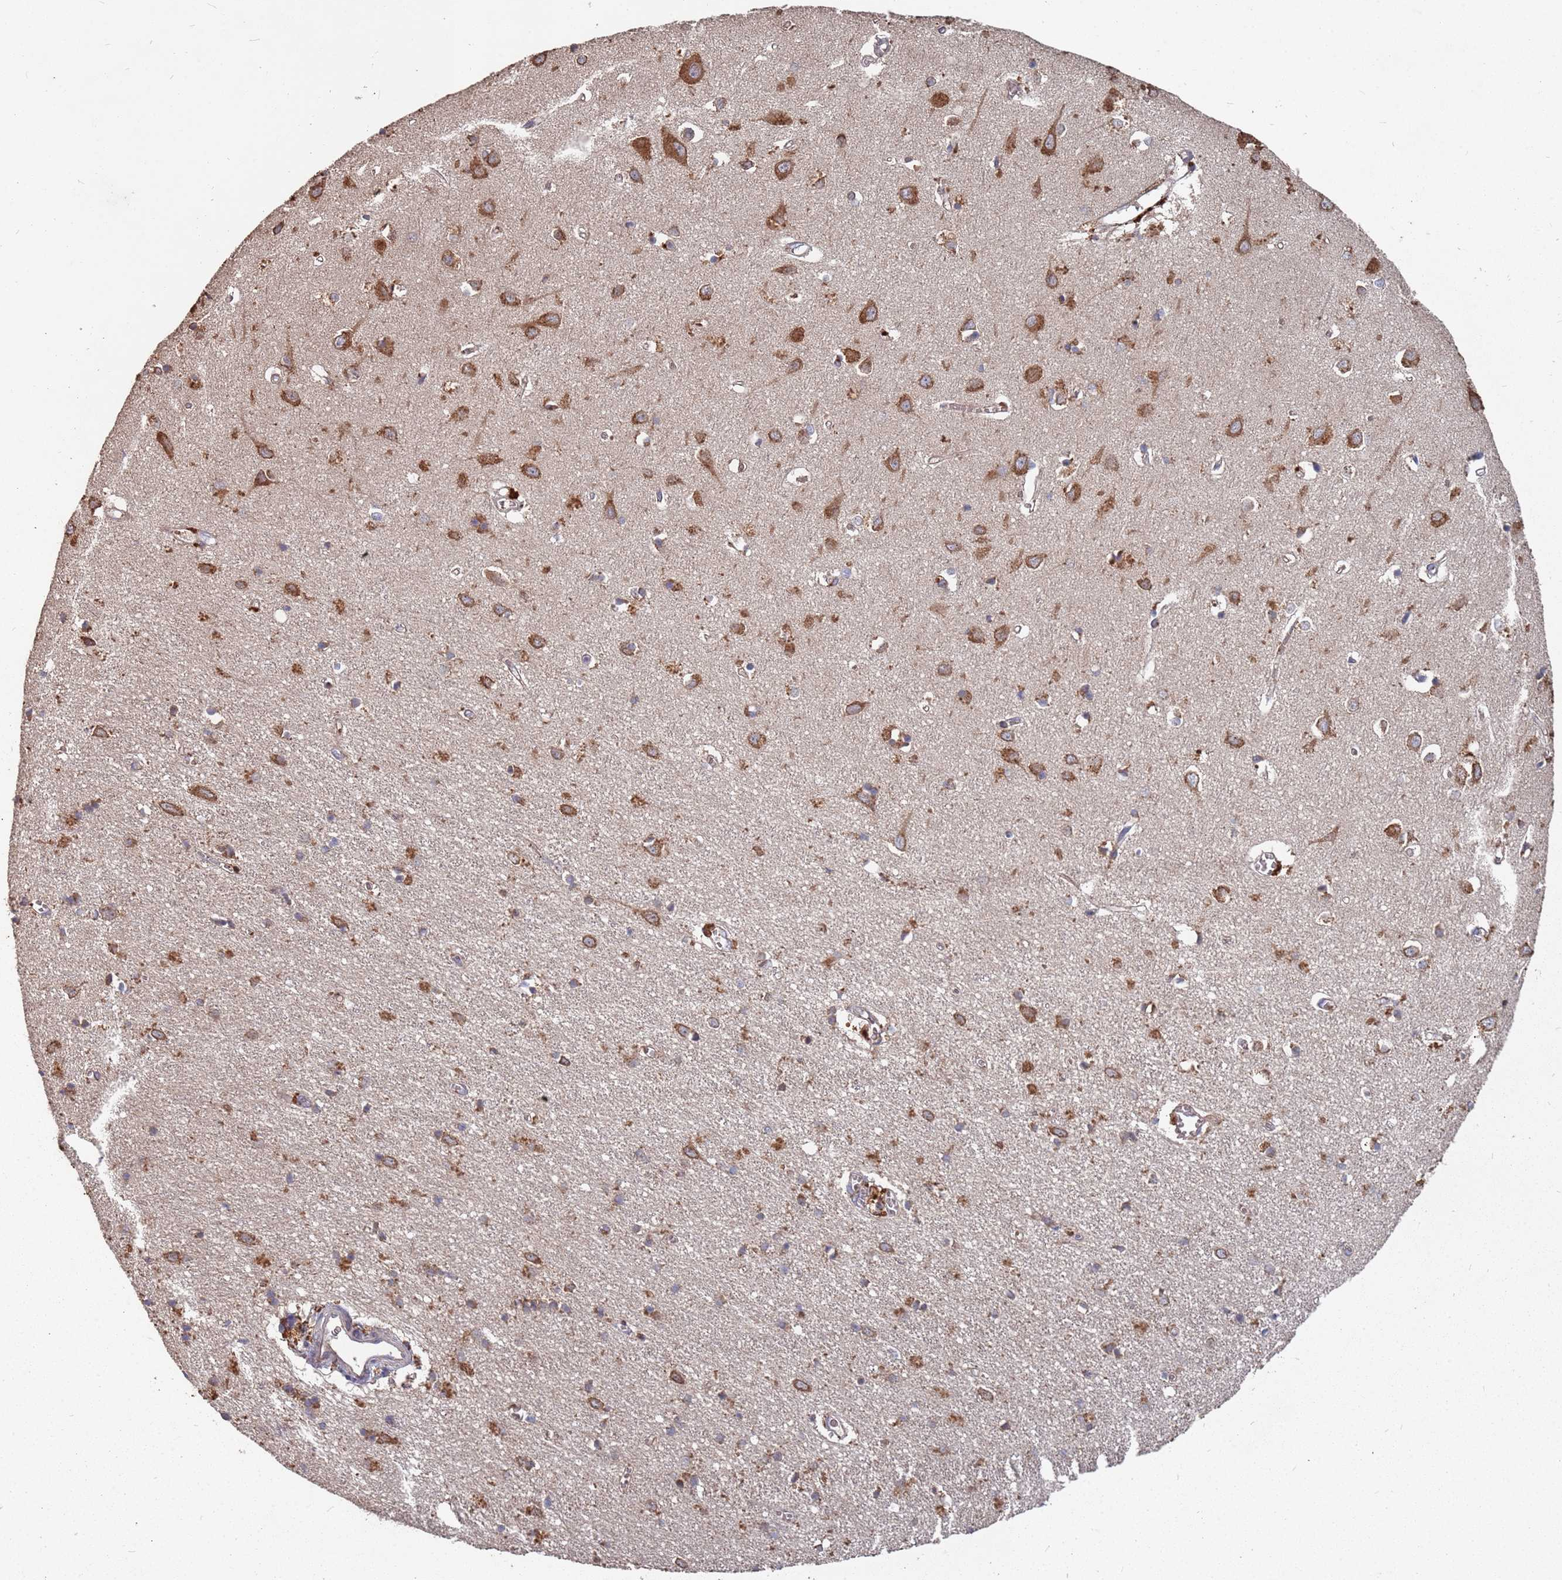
{"staining": {"intensity": "weak", "quantity": "25%-75%", "location": "cytoplasmic/membranous"}, "tissue": "cerebral cortex", "cell_type": "Endothelial cells", "image_type": "normal", "snomed": [{"axis": "morphology", "description": "Normal tissue, NOS"}, {"axis": "topography", "description": "Cerebral cortex"}], "caption": "This image shows benign cerebral cortex stained with immunohistochemistry to label a protein in brown. The cytoplasmic/membranous of endothelial cells show weak positivity for the protein. Nuclei are counter-stained blue.", "gene": "ATG5", "patient": {"sex": "female", "age": 64}}